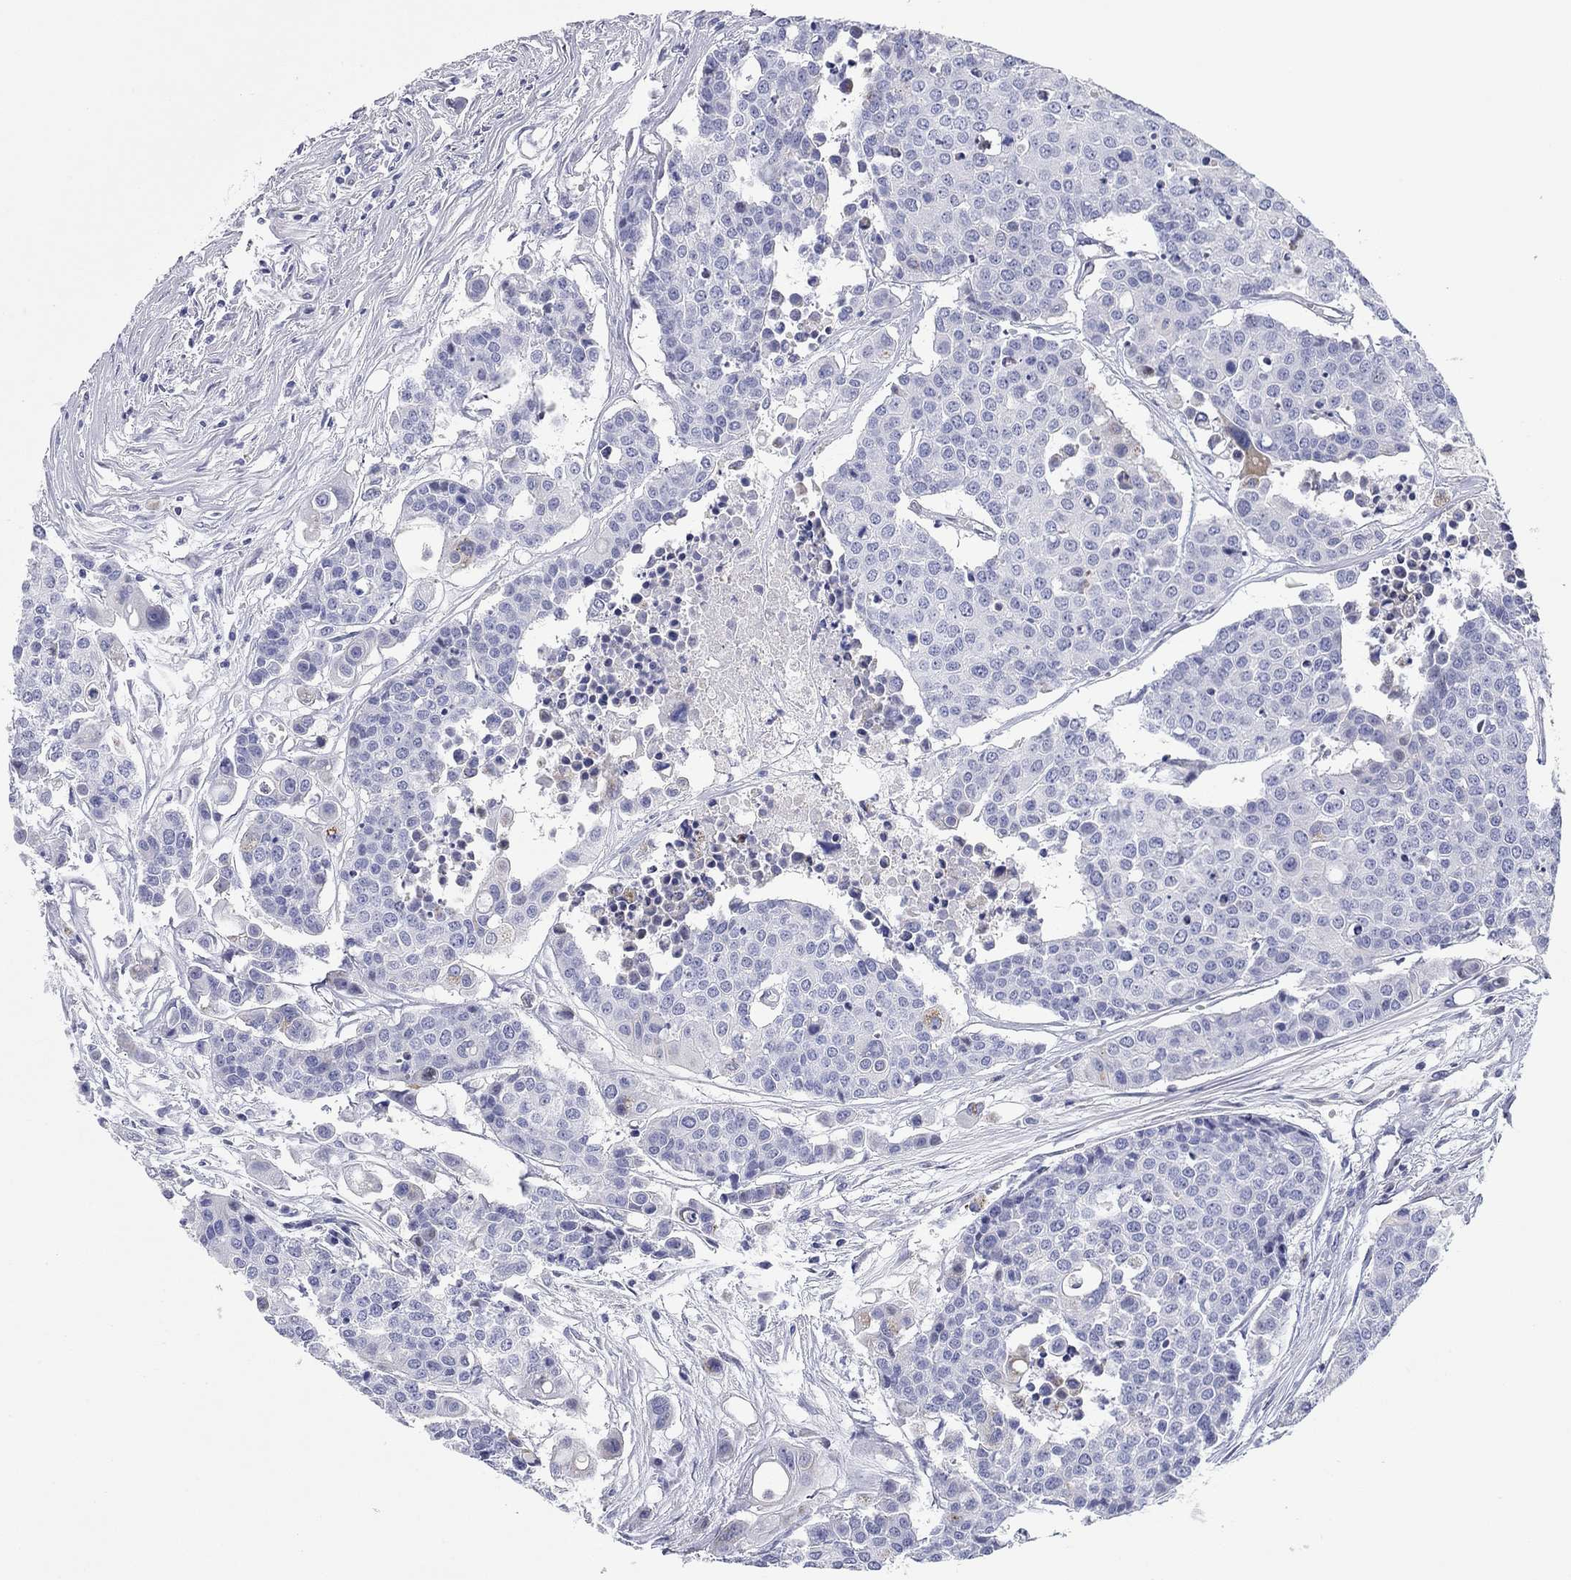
{"staining": {"intensity": "negative", "quantity": "none", "location": "none"}, "tissue": "carcinoid", "cell_type": "Tumor cells", "image_type": "cancer", "snomed": [{"axis": "morphology", "description": "Carcinoid, malignant, NOS"}, {"axis": "topography", "description": "Colon"}], "caption": "The micrograph exhibits no significant positivity in tumor cells of carcinoid.", "gene": "CHI3L2", "patient": {"sex": "male", "age": 81}}